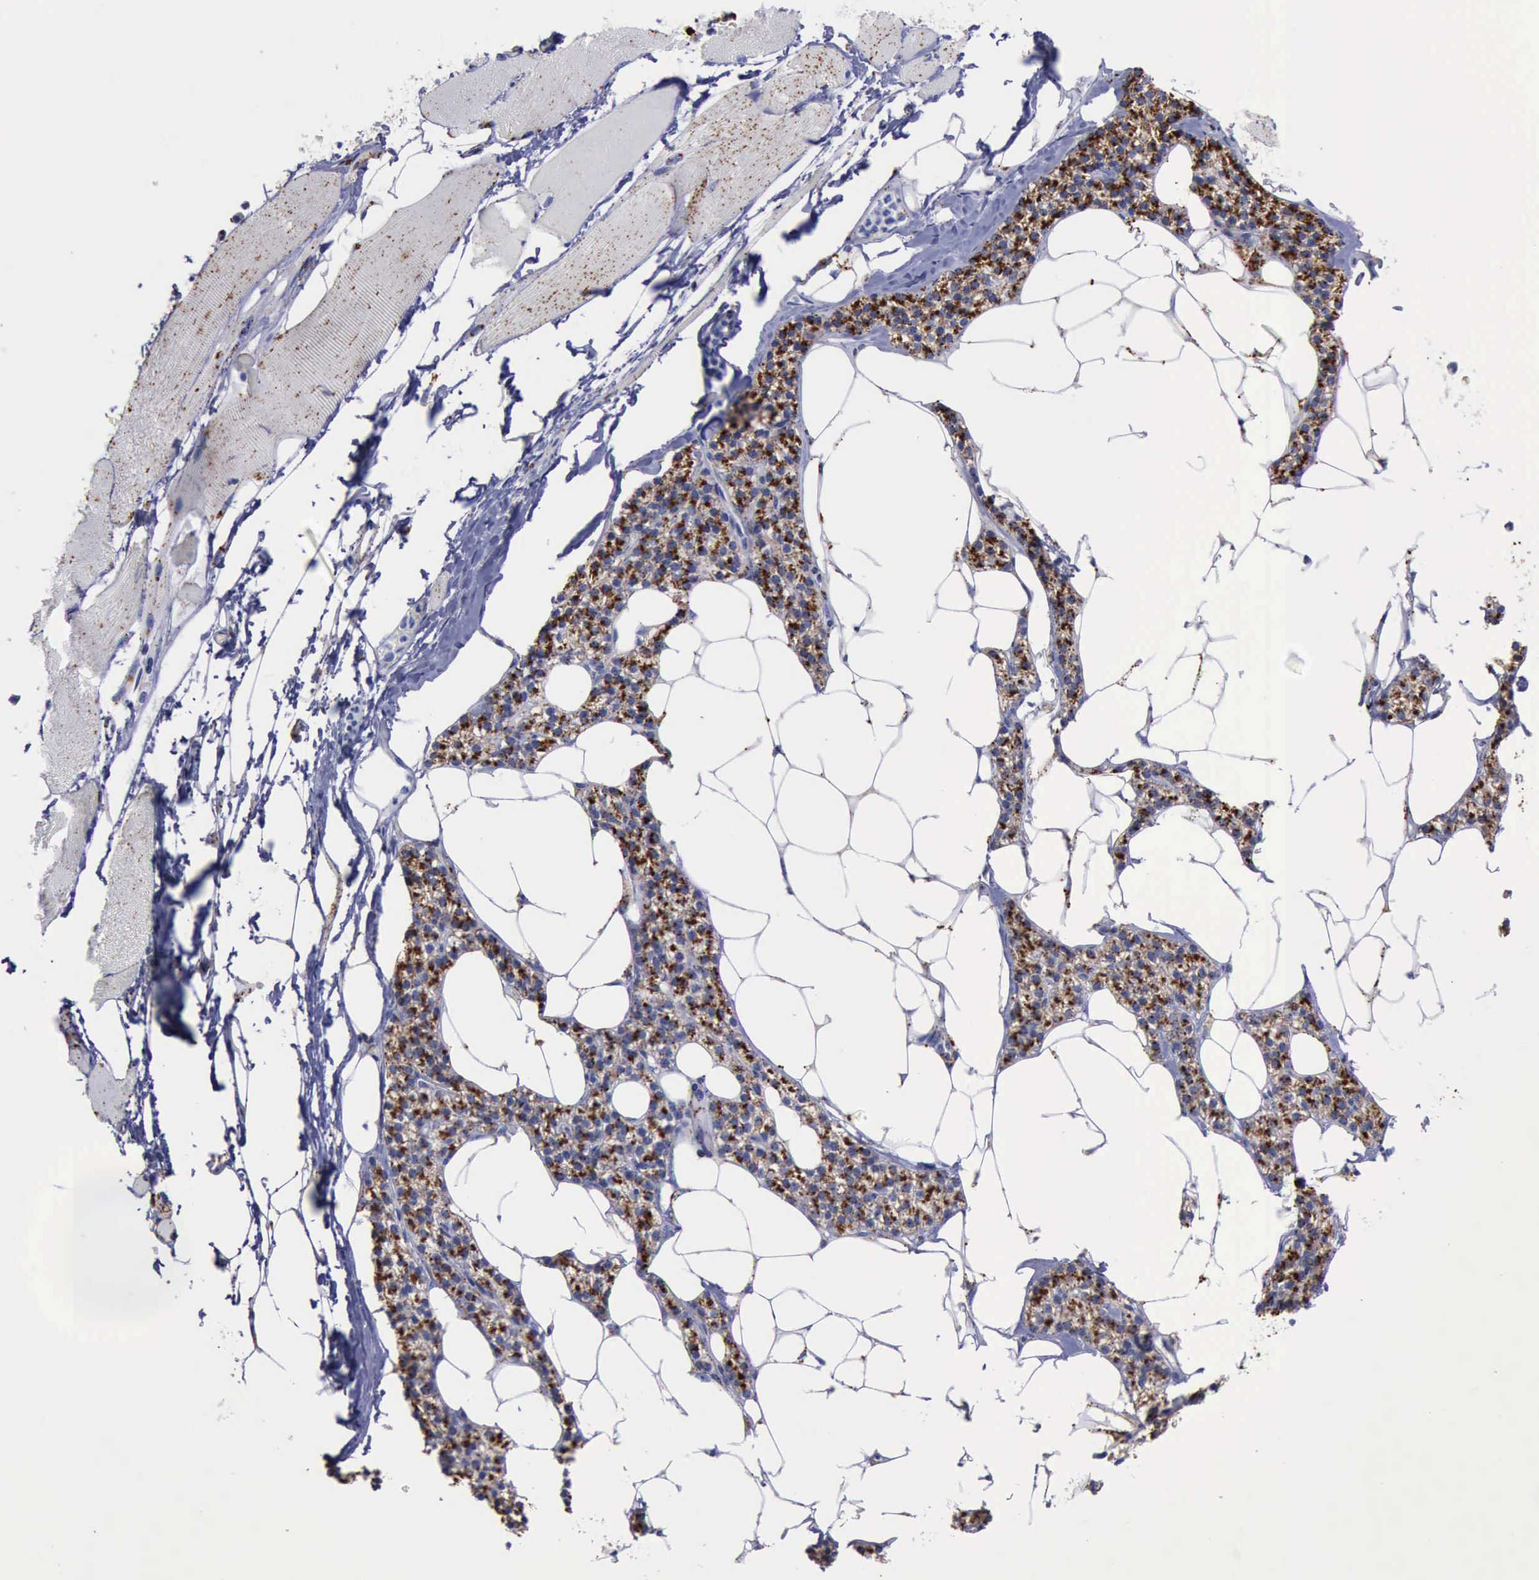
{"staining": {"intensity": "weak", "quantity": "<25%", "location": "cytoplasmic/membranous"}, "tissue": "skeletal muscle", "cell_type": "Myocytes", "image_type": "normal", "snomed": [{"axis": "morphology", "description": "Normal tissue, NOS"}, {"axis": "topography", "description": "Skeletal muscle"}, {"axis": "topography", "description": "Parathyroid gland"}], "caption": "Micrograph shows no protein staining in myocytes of benign skeletal muscle.", "gene": "CTSD", "patient": {"sex": "female", "age": 37}}